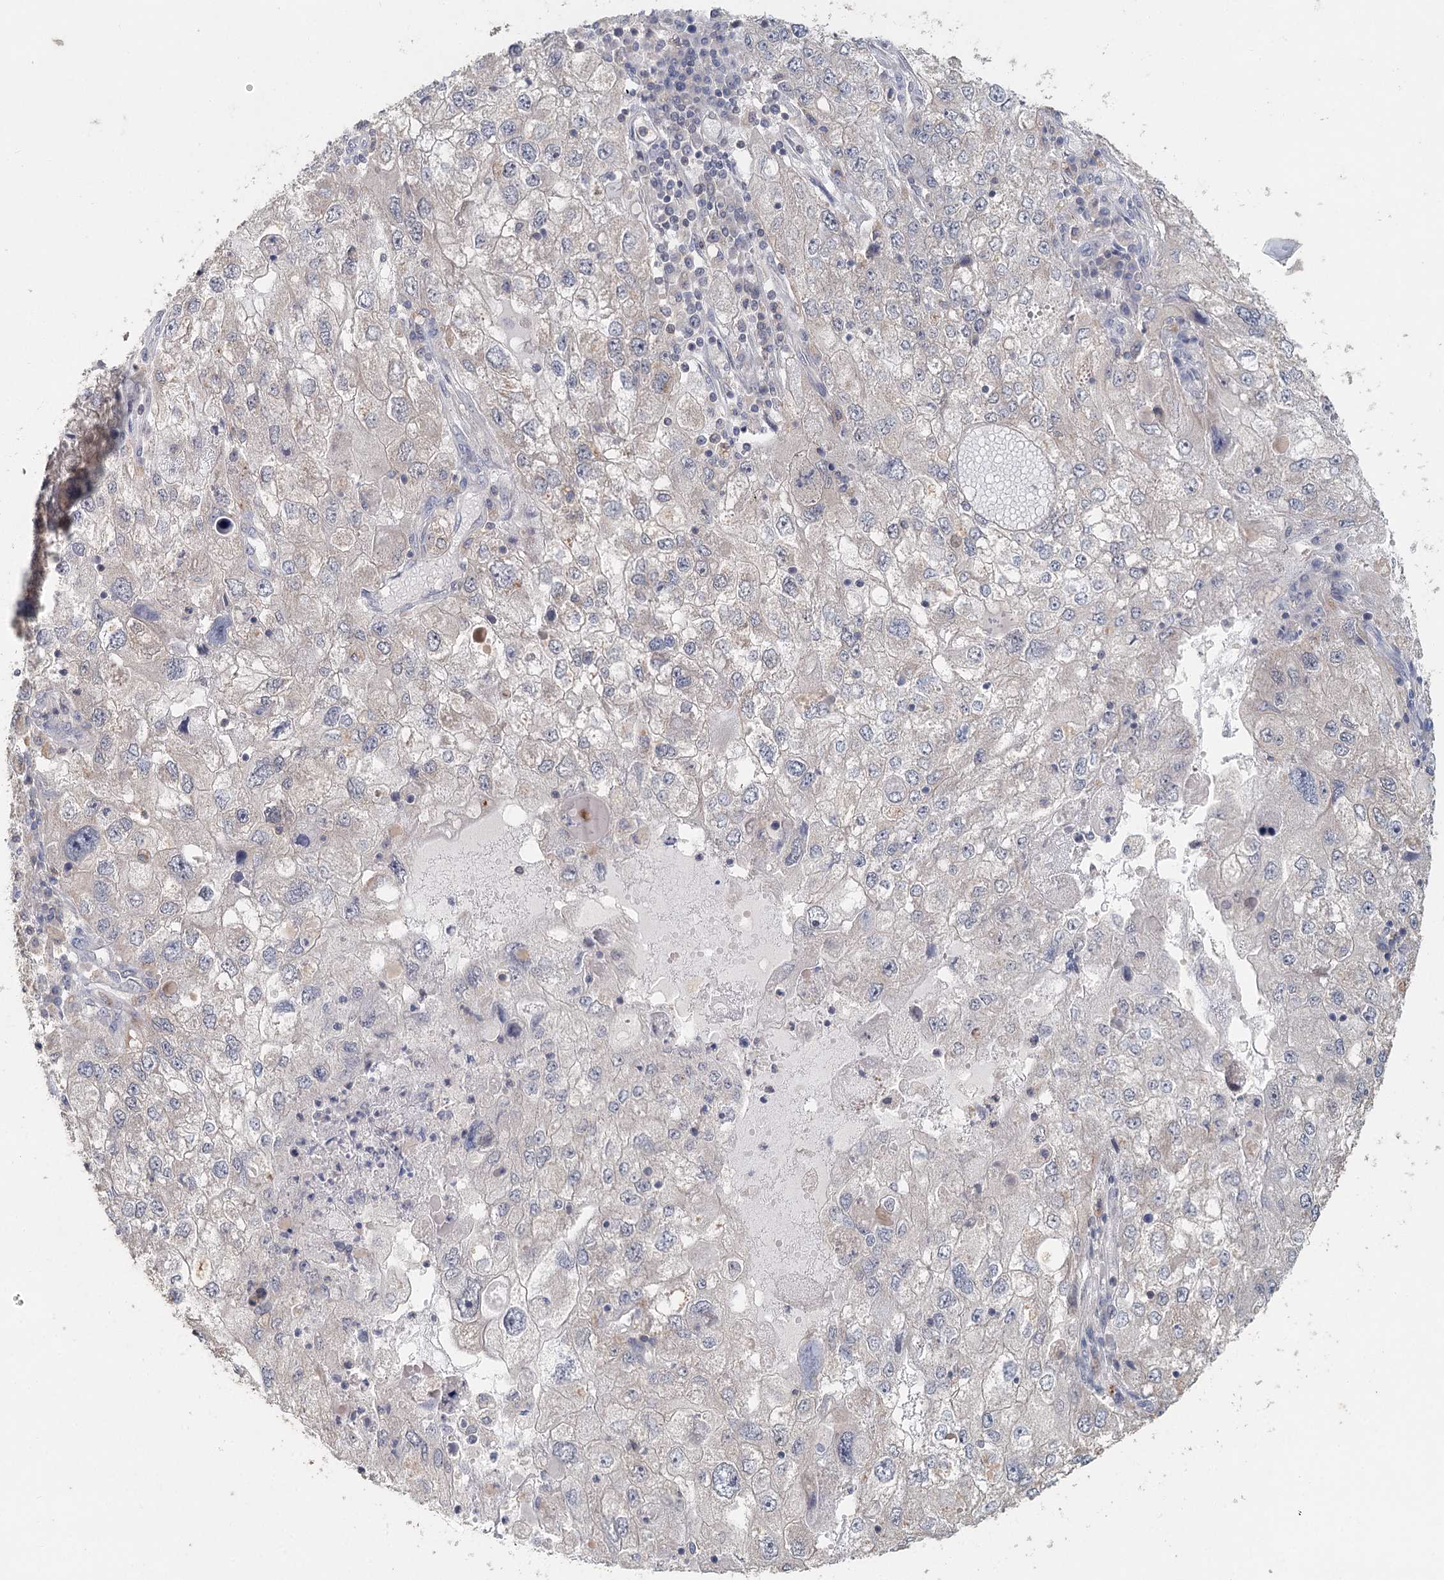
{"staining": {"intensity": "negative", "quantity": "none", "location": "none"}, "tissue": "endometrial cancer", "cell_type": "Tumor cells", "image_type": "cancer", "snomed": [{"axis": "morphology", "description": "Adenocarcinoma, NOS"}, {"axis": "topography", "description": "Endometrium"}], "caption": "Endometrial cancer (adenocarcinoma) stained for a protein using IHC displays no staining tumor cells.", "gene": "ADK", "patient": {"sex": "female", "age": 49}}